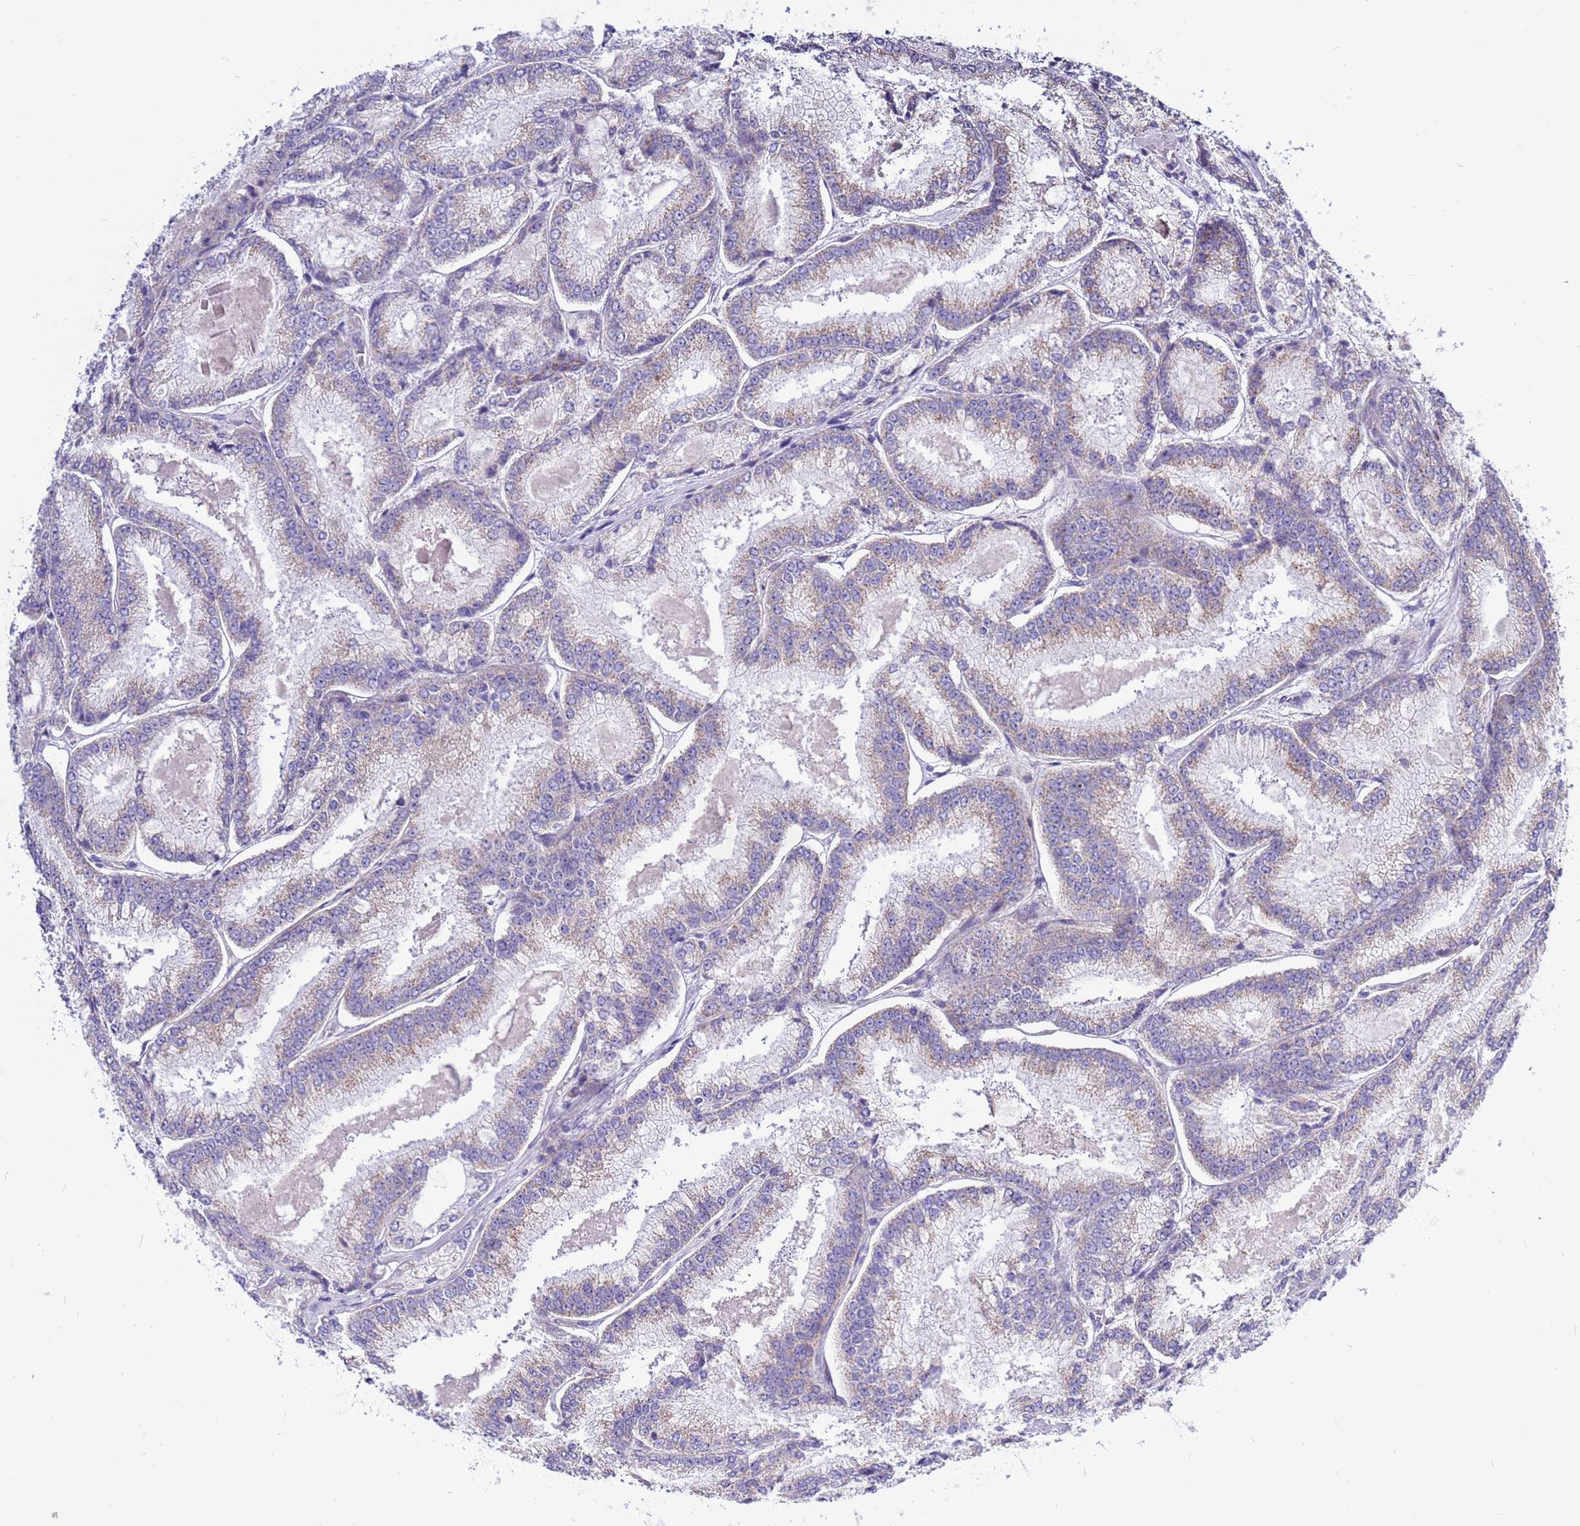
{"staining": {"intensity": "moderate", "quantity": "<25%", "location": "cytoplasmic/membranous"}, "tissue": "prostate cancer", "cell_type": "Tumor cells", "image_type": "cancer", "snomed": [{"axis": "morphology", "description": "Adenocarcinoma, Low grade"}, {"axis": "topography", "description": "Prostate"}], "caption": "Immunohistochemistry (DAB (3,3'-diaminobenzidine)) staining of prostate cancer (adenocarcinoma (low-grade)) shows moderate cytoplasmic/membranous protein staining in approximately <25% of tumor cells.", "gene": "IGF1R", "patient": {"sex": "male", "age": 74}}